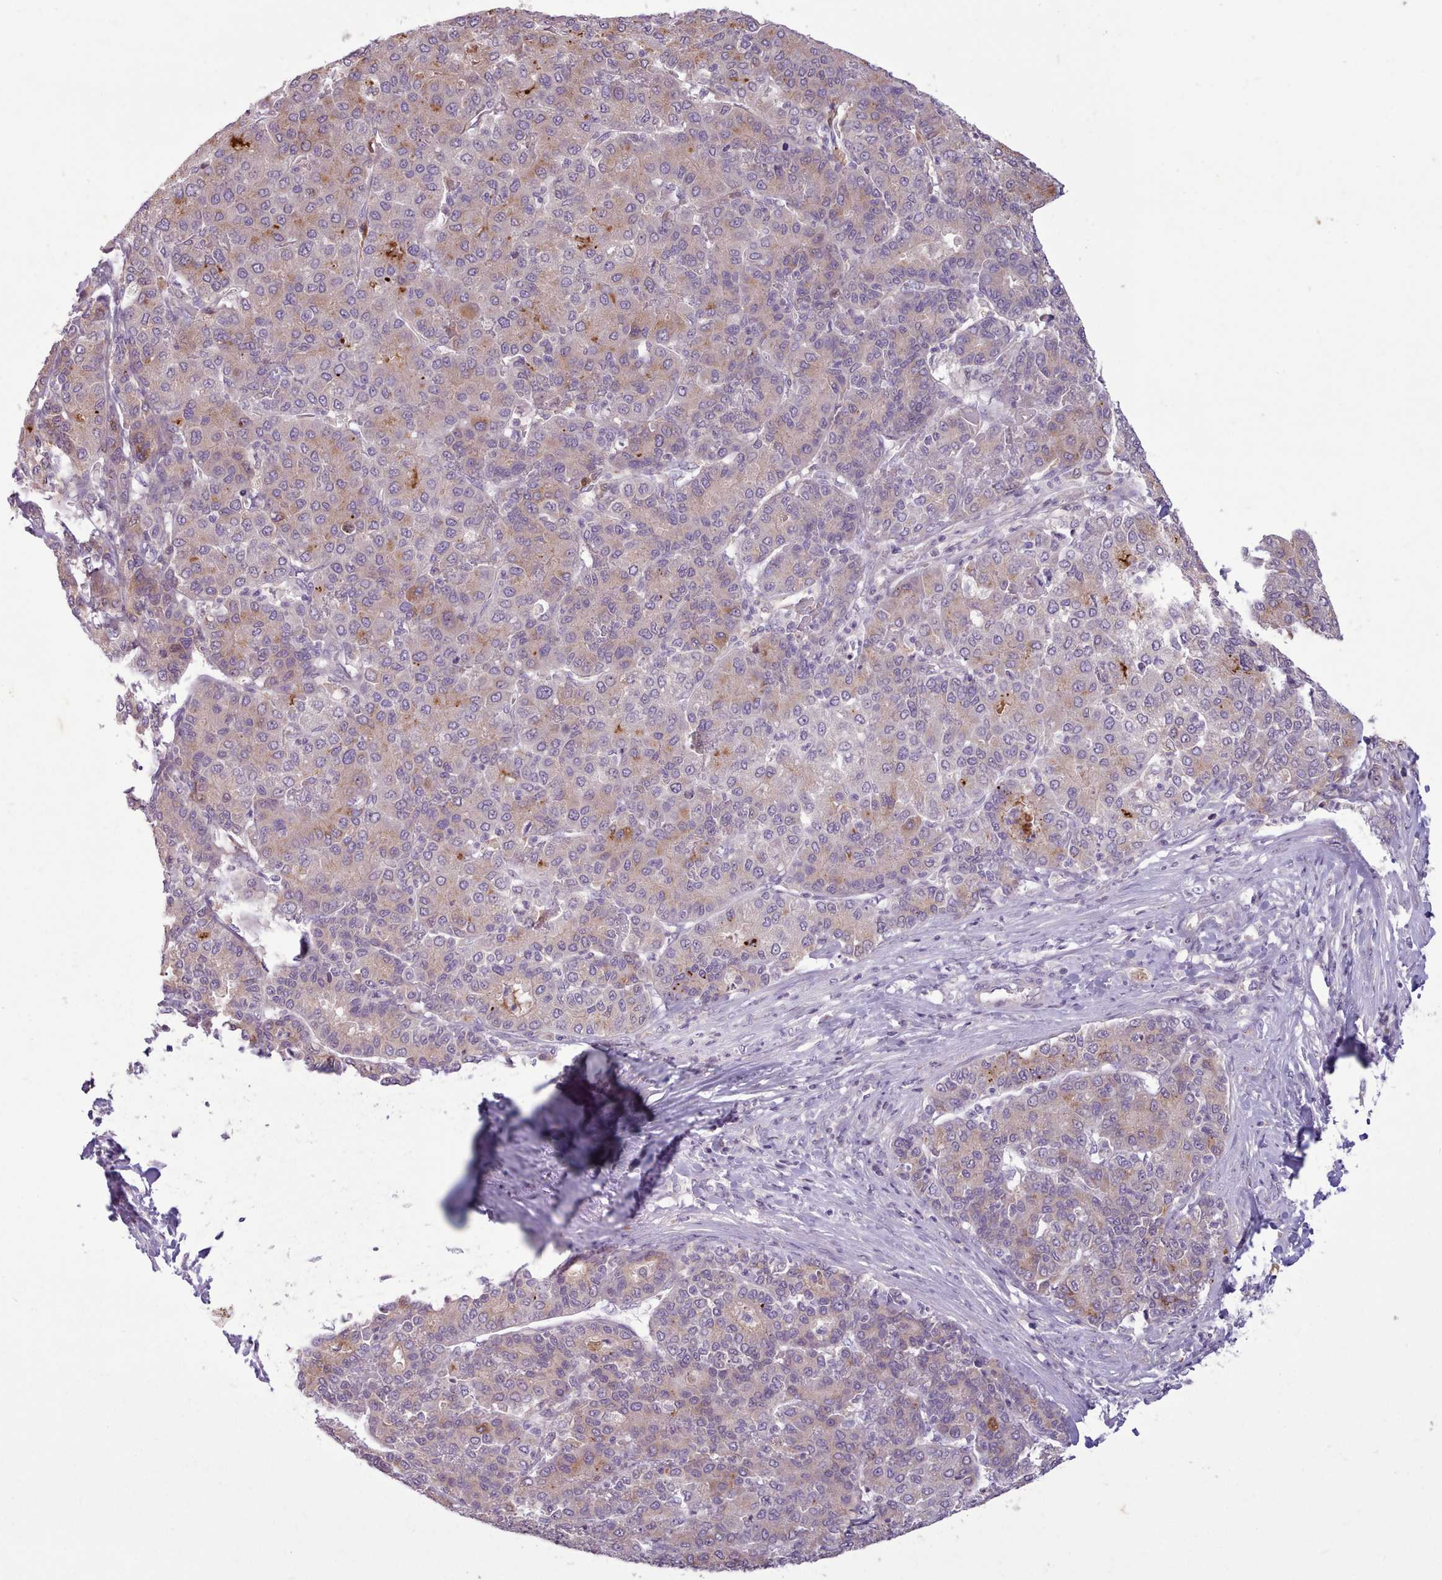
{"staining": {"intensity": "weak", "quantity": "<25%", "location": "cytoplasmic/membranous"}, "tissue": "liver cancer", "cell_type": "Tumor cells", "image_type": "cancer", "snomed": [{"axis": "morphology", "description": "Carcinoma, Hepatocellular, NOS"}, {"axis": "topography", "description": "Liver"}], "caption": "High power microscopy micrograph of an immunohistochemistry histopathology image of liver cancer (hepatocellular carcinoma), revealing no significant expression in tumor cells.", "gene": "NMRK1", "patient": {"sex": "male", "age": 65}}